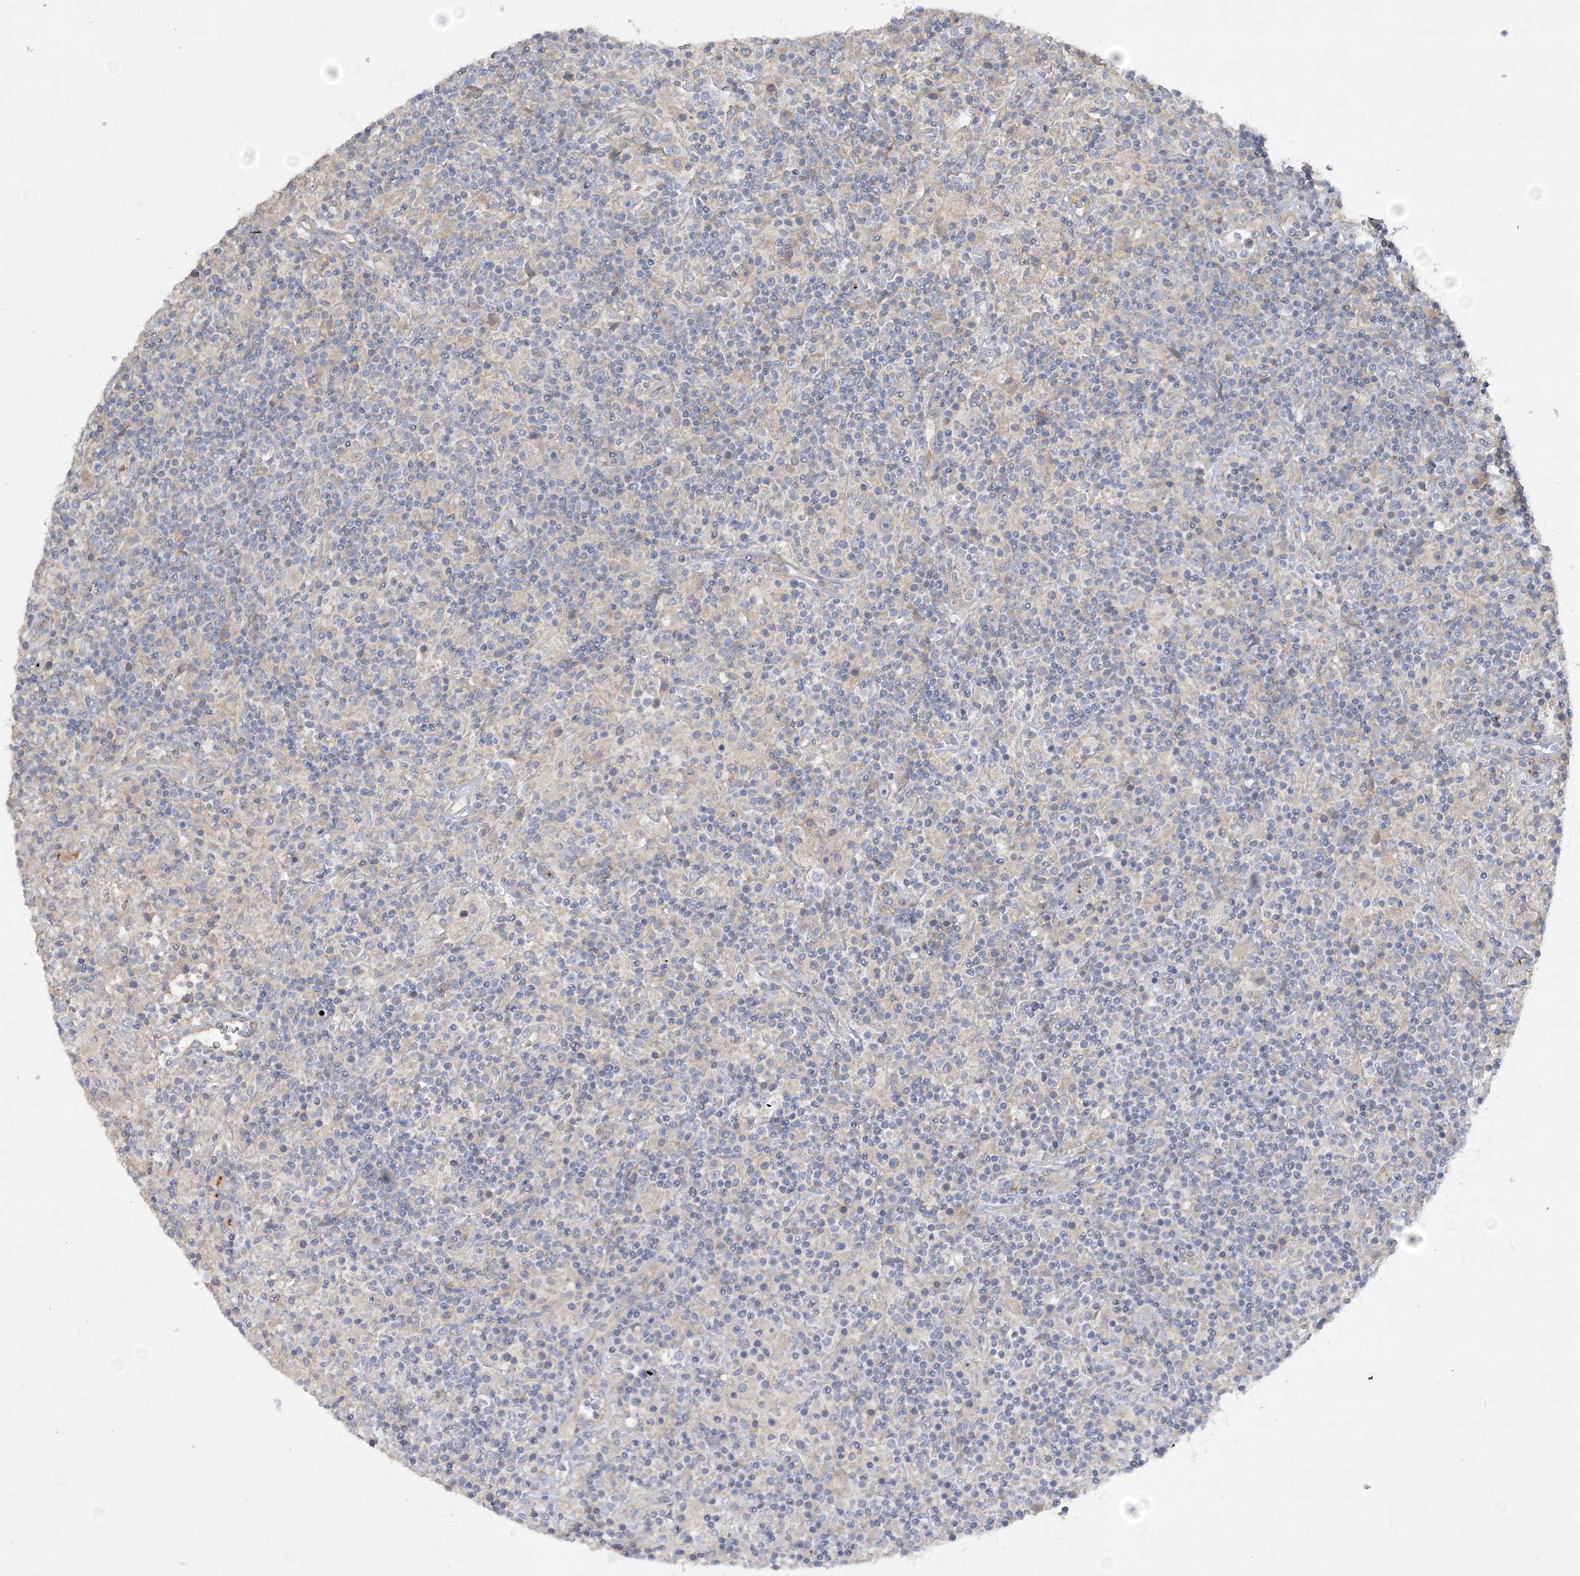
{"staining": {"intensity": "negative", "quantity": "none", "location": "none"}, "tissue": "lymphoma", "cell_type": "Tumor cells", "image_type": "cancer", "snomed": [{"axis": "morphology", "description": "Hodgkin's disease, NOS"}, {"axis": "topography", "description": "Lymph node"}], "caption": "Tumor cells are negative for protein expression in human lymphoma.", "gene": "ADCK2", "patient": {"sex": "male", "age": 70}}